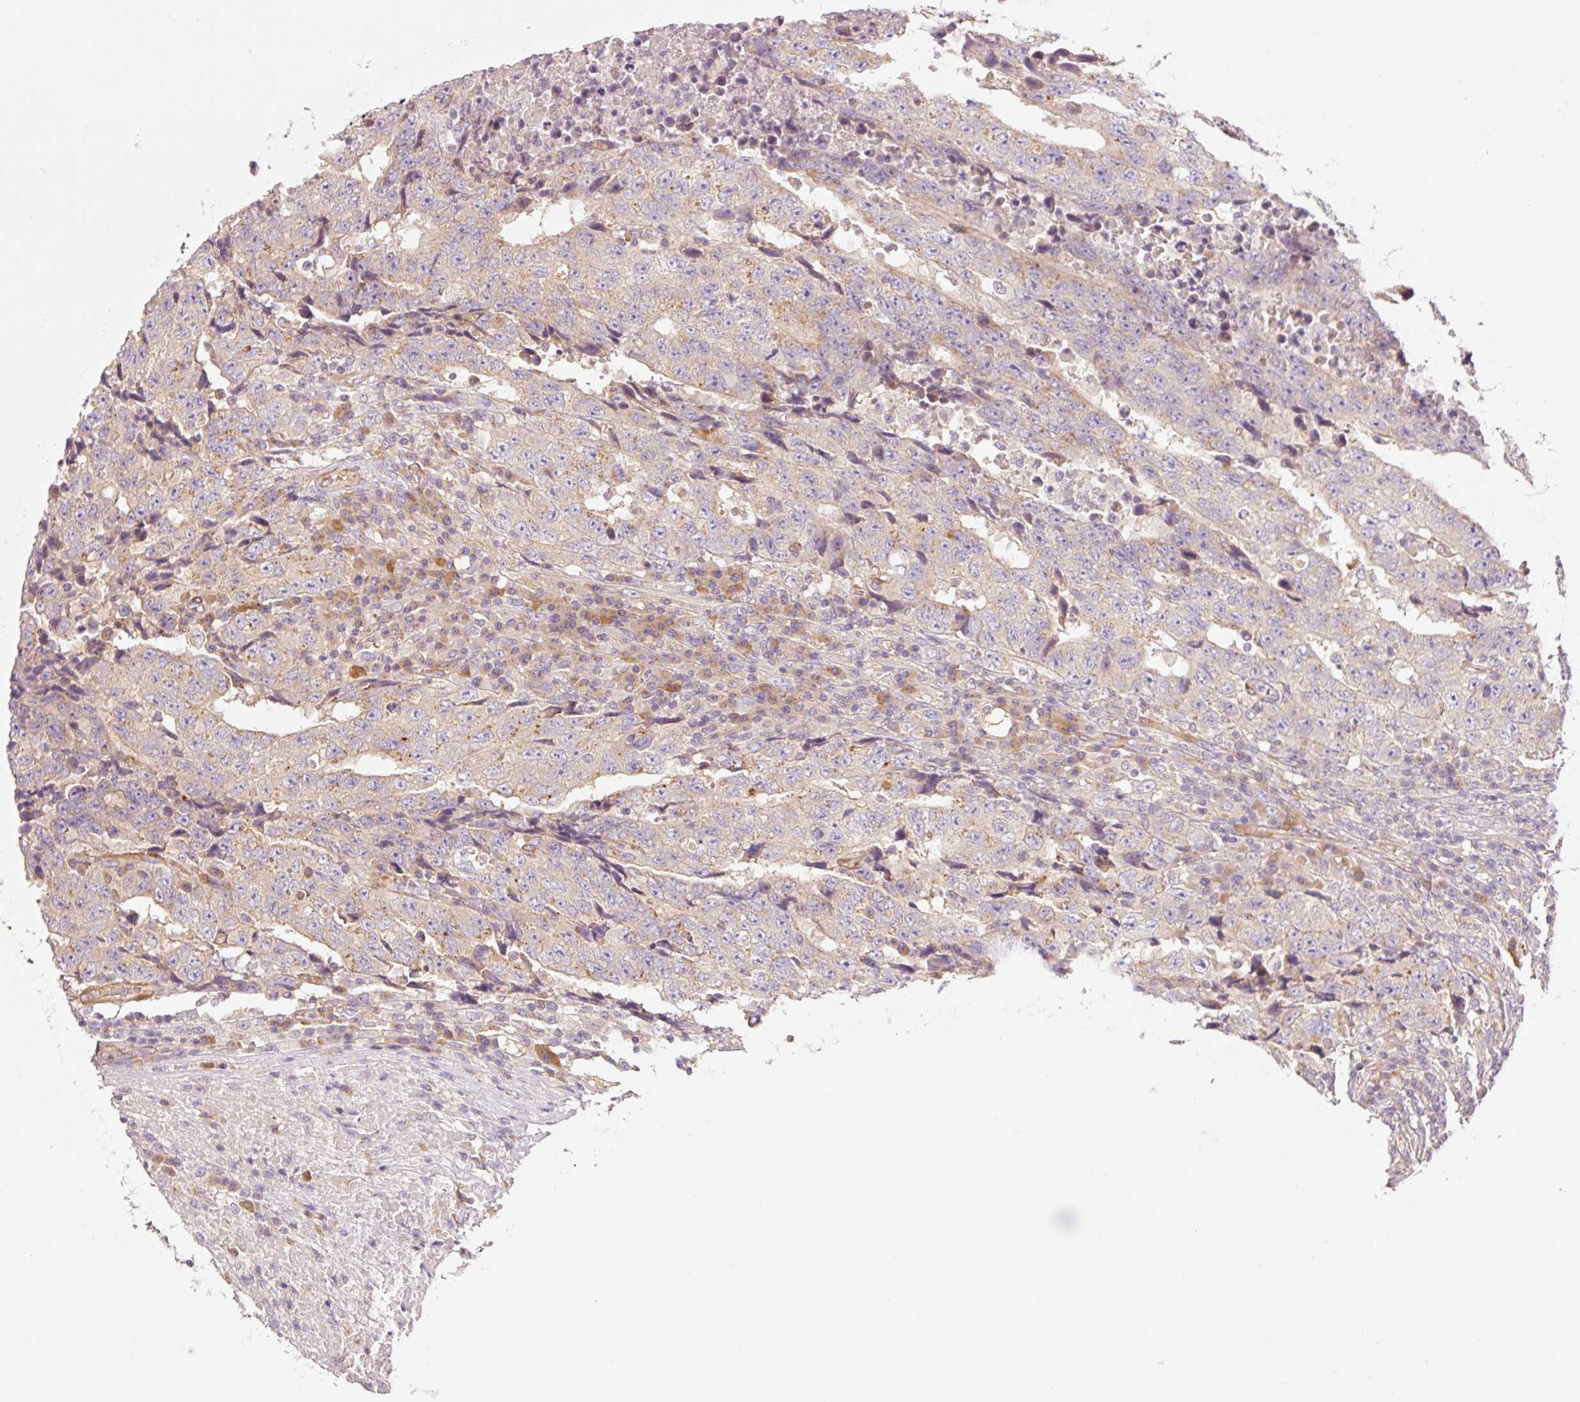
{"staining": {"intensity": "weak", "quantity": "25%-75%", "location": "cytoplasmic/membranous"}, "tissue": "testis cancer", "cell_type": "Tumor cells", "image_type": "cancer", "snomed": [{"axis": "morphology", "description": "Necrosis, NOS"}, {"axis": "morphology", "description": "Carcinoma, Embryonal, NOS"}, {"axis": "topography", "description": "Testis"}], "caption": "About 25%-75% of tumor cells in testis cancer exhibit weak cytoplasmic/membranous protein expression as visualized by brown immunohistochemical staining.", "gene": "RNF167", "patient": {"sex": "male", "age": 19}}